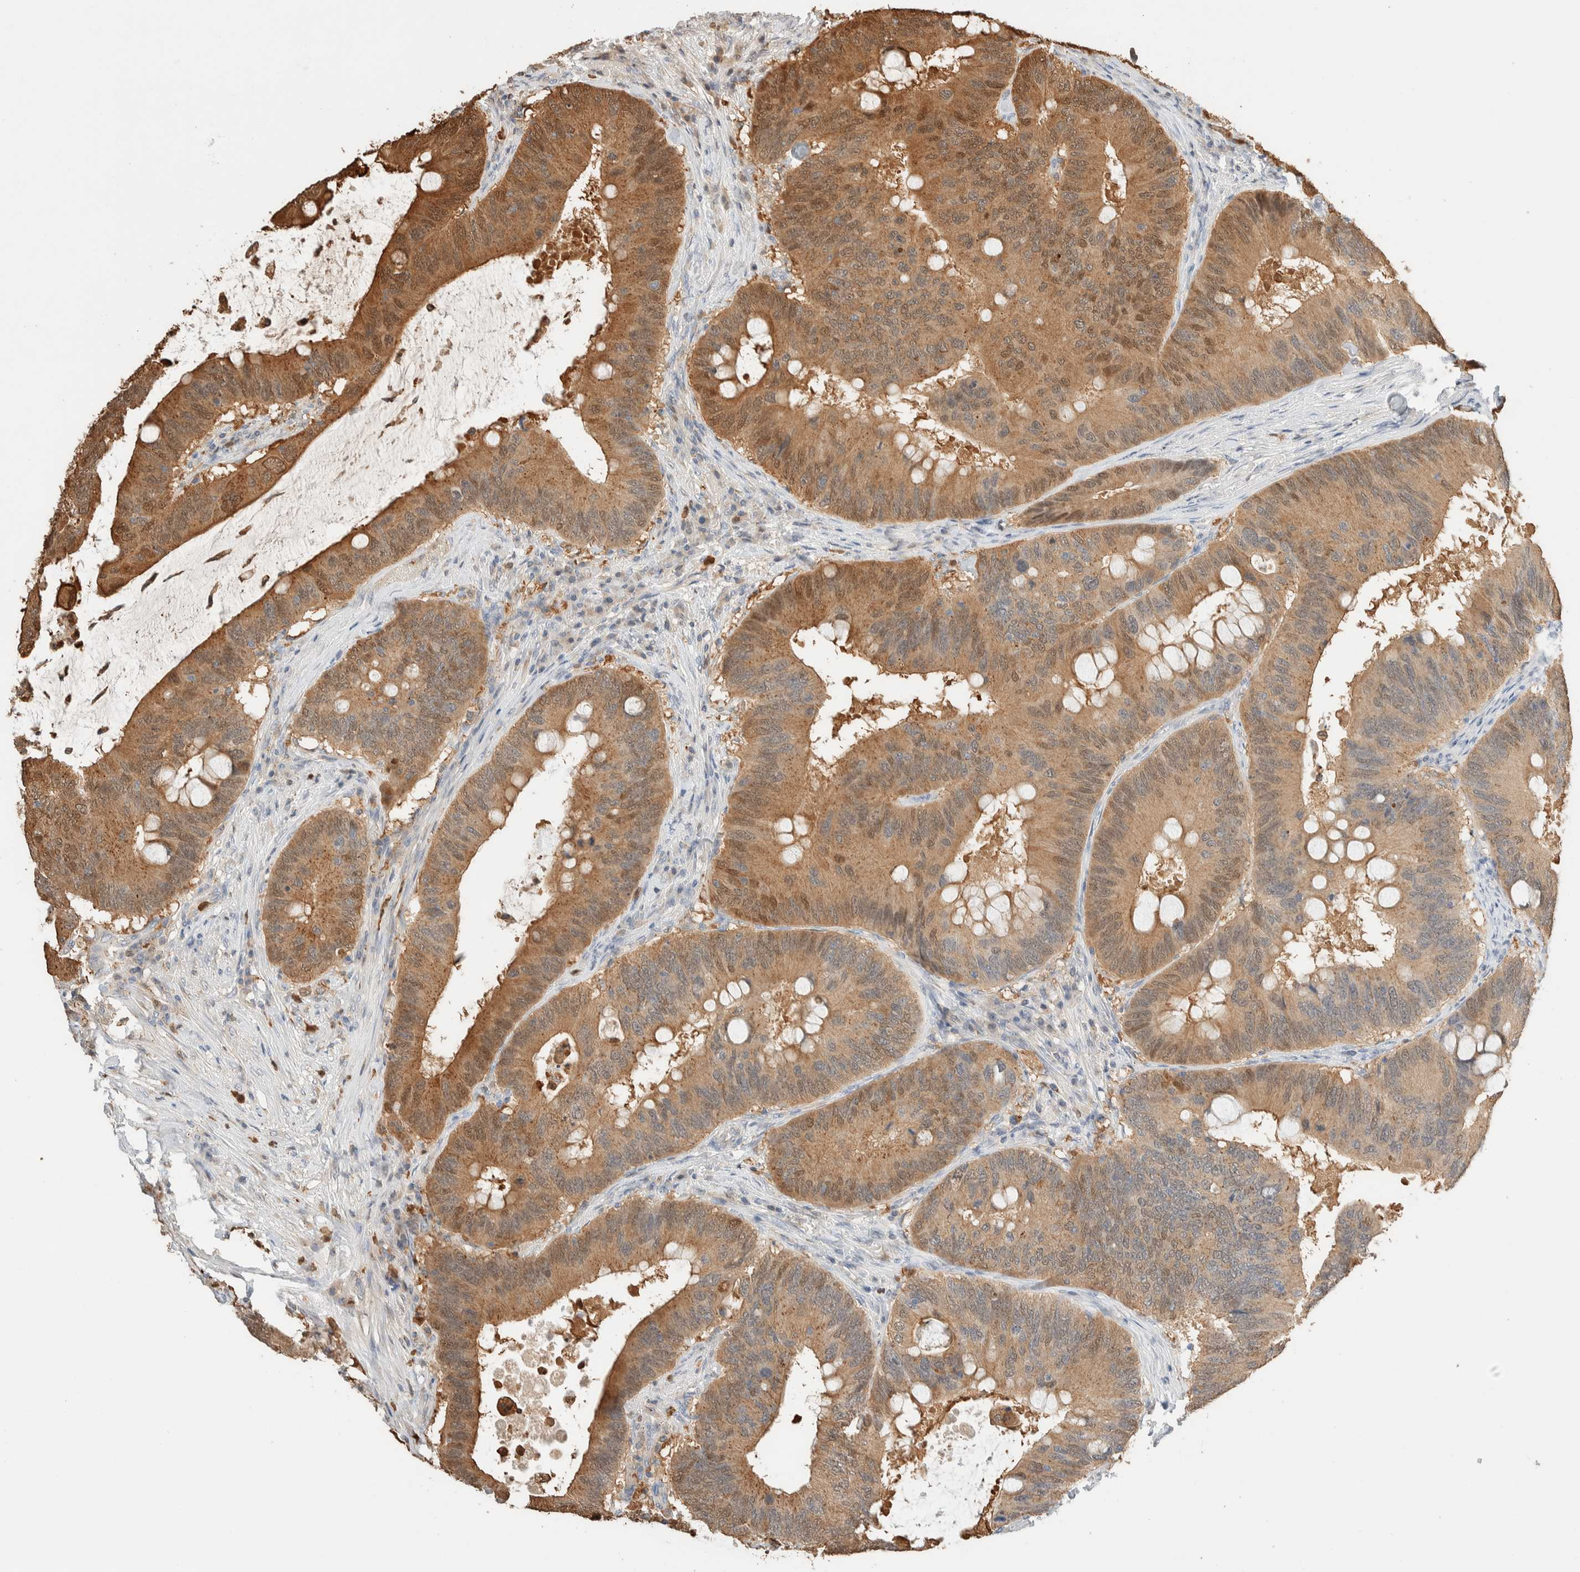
{"staining": {"intensity": "strong", "quantity": "25%-75%", "location": "cytoplasmic/membranous,nuclear"}, "tissue": "colorectal cancer", "cell_type": "Tumor cells", "image_type": "cancer", "snomed": [{"axis": "morphology", "description": "Adenocarcinoma, NOS"}, {"axis": "topography", "description": "Colon"}], "caption": "IHC micrograph of neoplastic tissue: human colorectal cancer (adenocarcinoma) stained using IHC reveals high levels of strong protein expression localized specifically in the cytoplasmic/membranous and nuclear of tumor cells, appearing as a cytoplasmic/membranous and nuclear brown color.", "gene": "SETD4", "patient": {"sex": "male", "age": 71}}